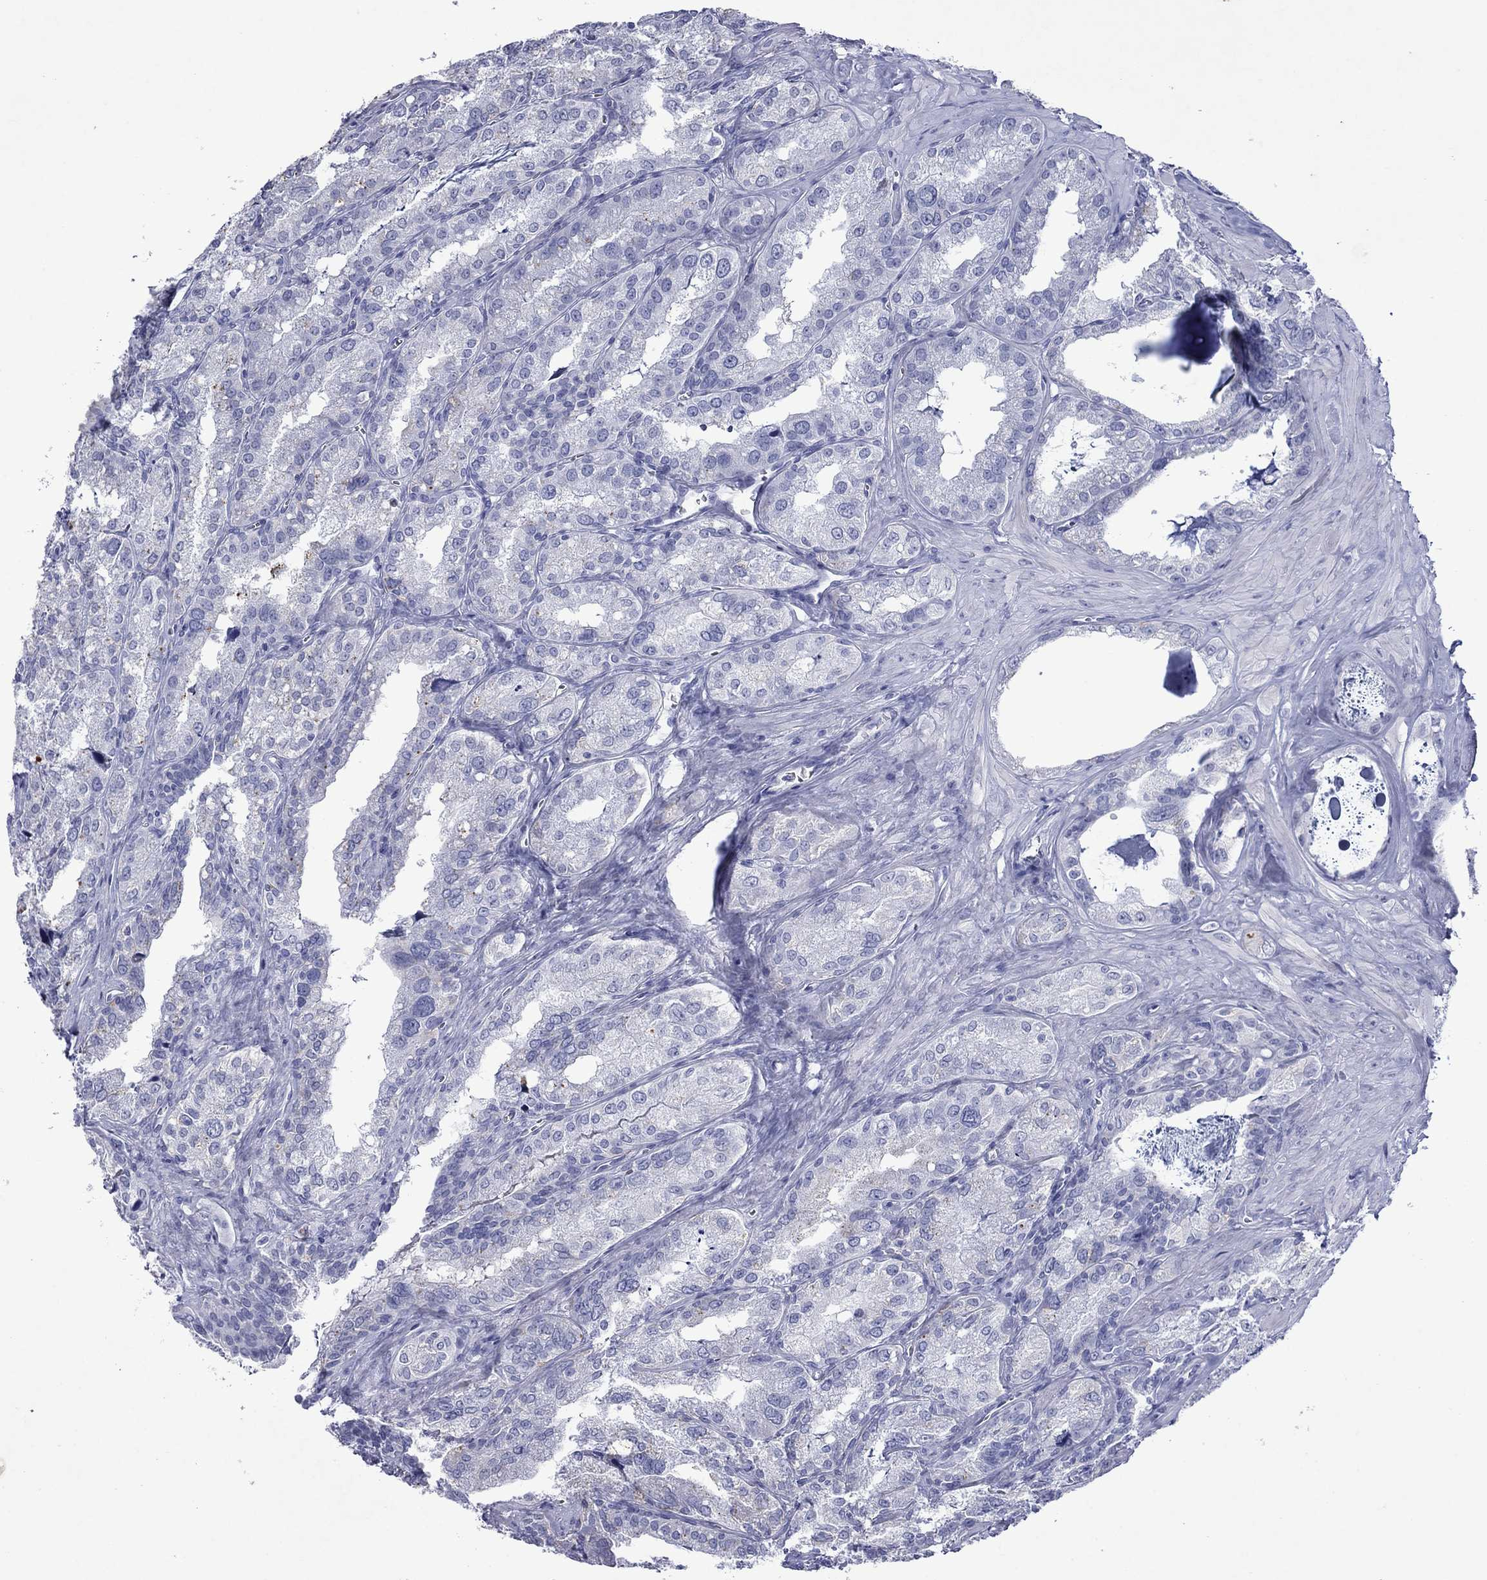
{"staining": {"intensity": "negative", "quantity": "none", "location": "none"}, "tissue": "seminal vesicle", "cell_type": "Glandular cells", "image_type": "normal", "snomed": [{"axis": "morphology", "description": "Normal tissue, NOS"}, {"axis": "topography", "description": "Seminal veicle"}], "caption": "An immunohistochemistry (IHC) micrograph of benign seminal vesicle is shown. There is no staining in glandular cells of seminal vesicle.", "gene": "PIWIL1", "patient": {"sex": "male", "age": 57}}